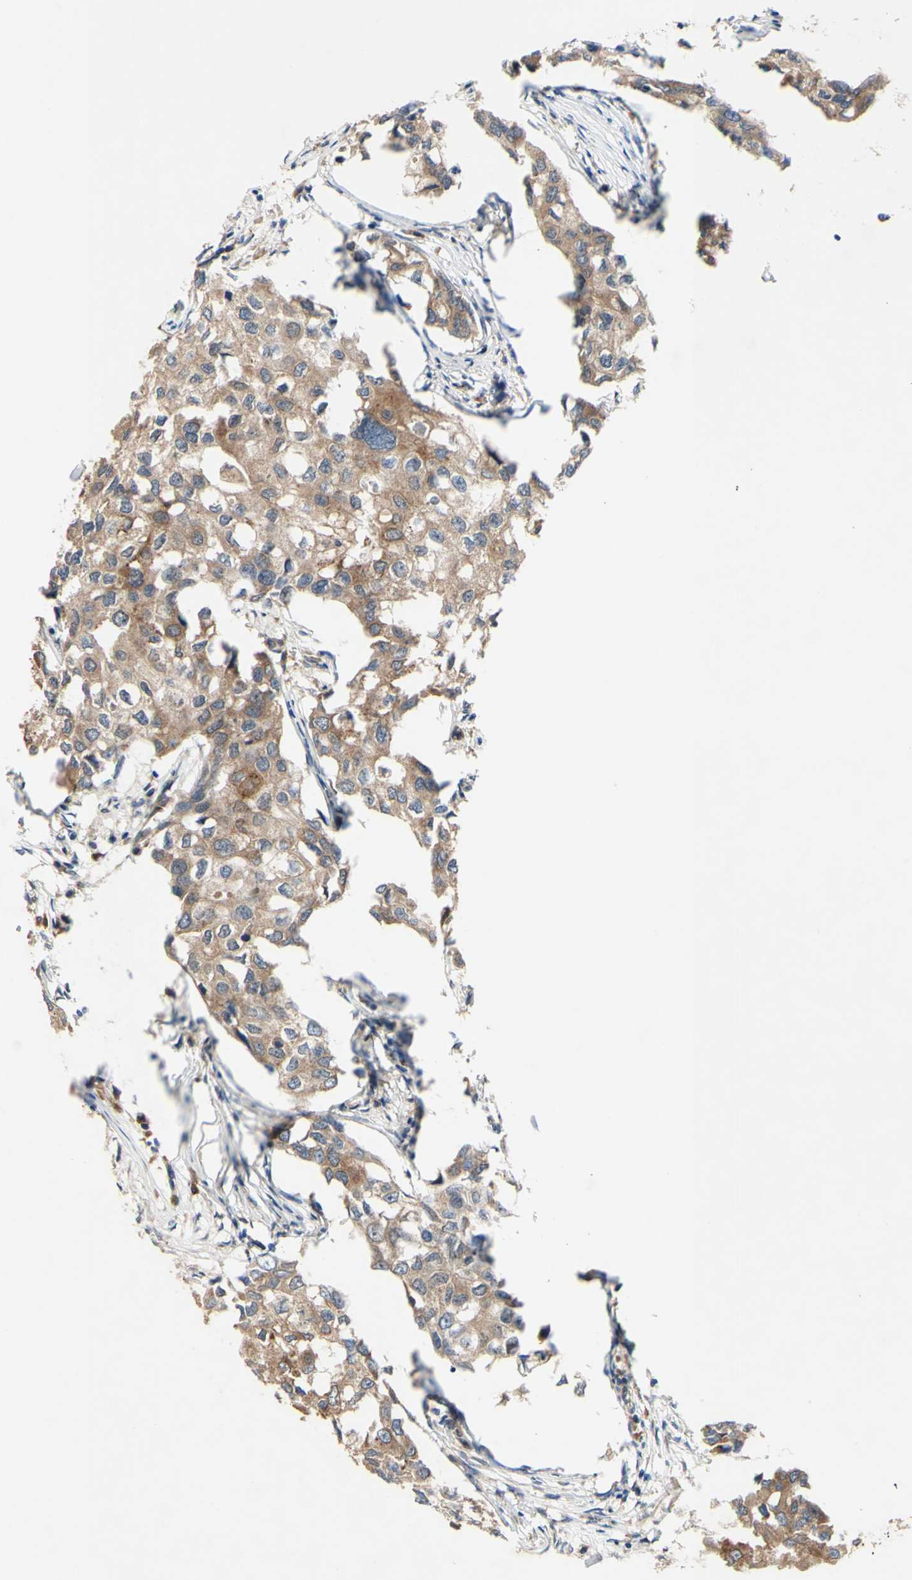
{"staining": {"intensity": "moderate", "quantity": ">75%", "location": "cytoplasmic/membranous"}, "tissue": "breast cancer", "cell_type": "Tumor cells", "image_type": "cancer", "snomed": [{"axis": "morphology", "description": "Duct carcinoma"}, {"axis": "topography", "description": "Breast"}], "caption": "Human breast cancer stained for a protein (brown) displays moderate cytoplasmic/membranous positive positivity in about >75% of tumor cells.", "gene": "PDGFB", "patient": {"sex": "female", "age": 27}}